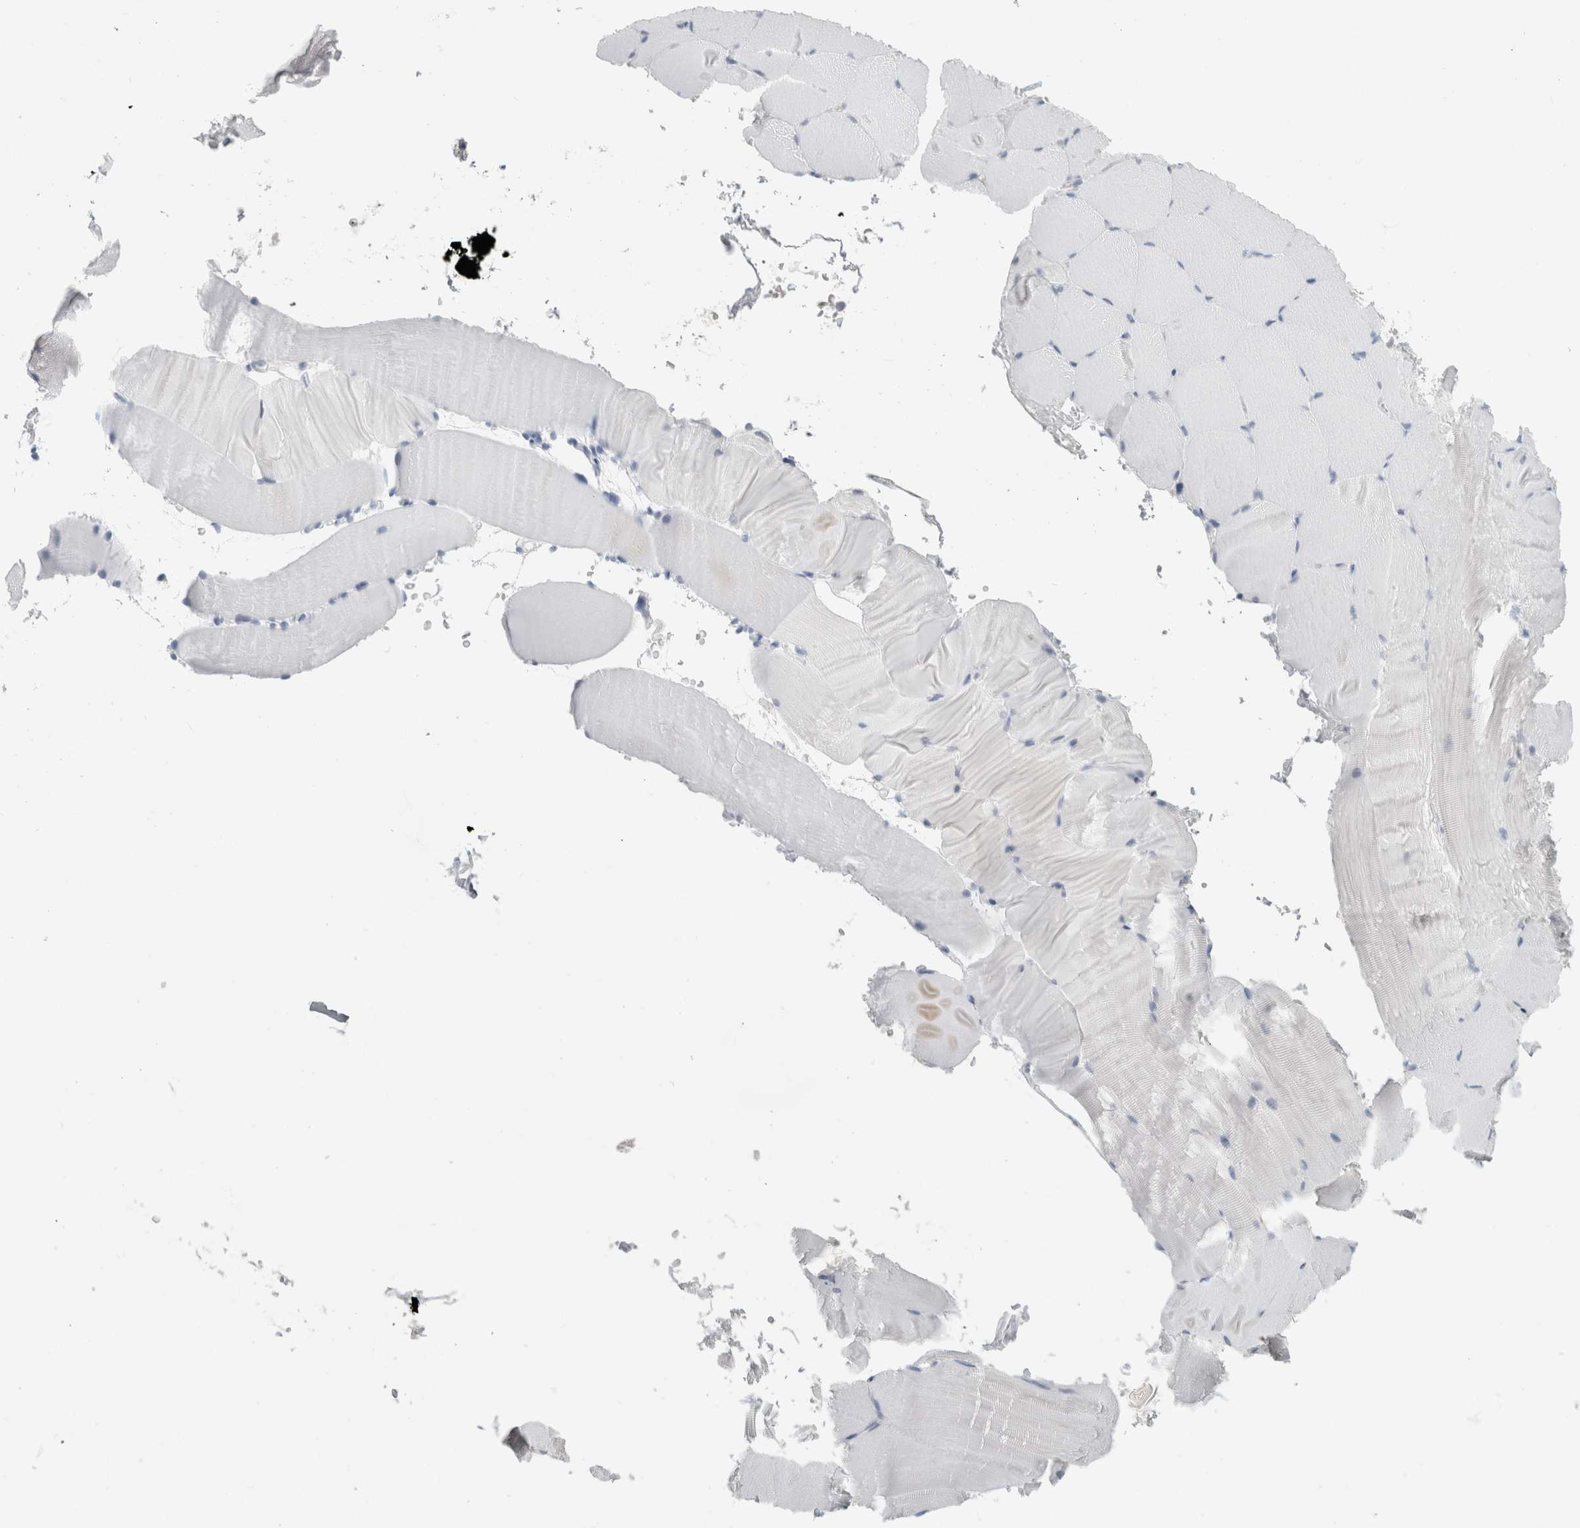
{"staining": {"intensity": "negative", "quantity": "none", "location": "none"}, "tissue": "skeletal muscle", "cell_type": "Myocytes", "image_type": "normal", "snomed": [{"axis": "morphology", "description": "Normal tissue, NOS"}, {"axis": "topography", "description": "Skeletal muscle"}, {"axis": "topography", "description": "Parathyroid gland"}], "caption": "This is a histopathology image of immunohistochemistry staining of unremarkable skeletal muscle, which shows no positivity in myocytes. Nuclei are stained in blue.", "gene": "TSPAN8", "patient": {"sex": "female", "age": 37}}